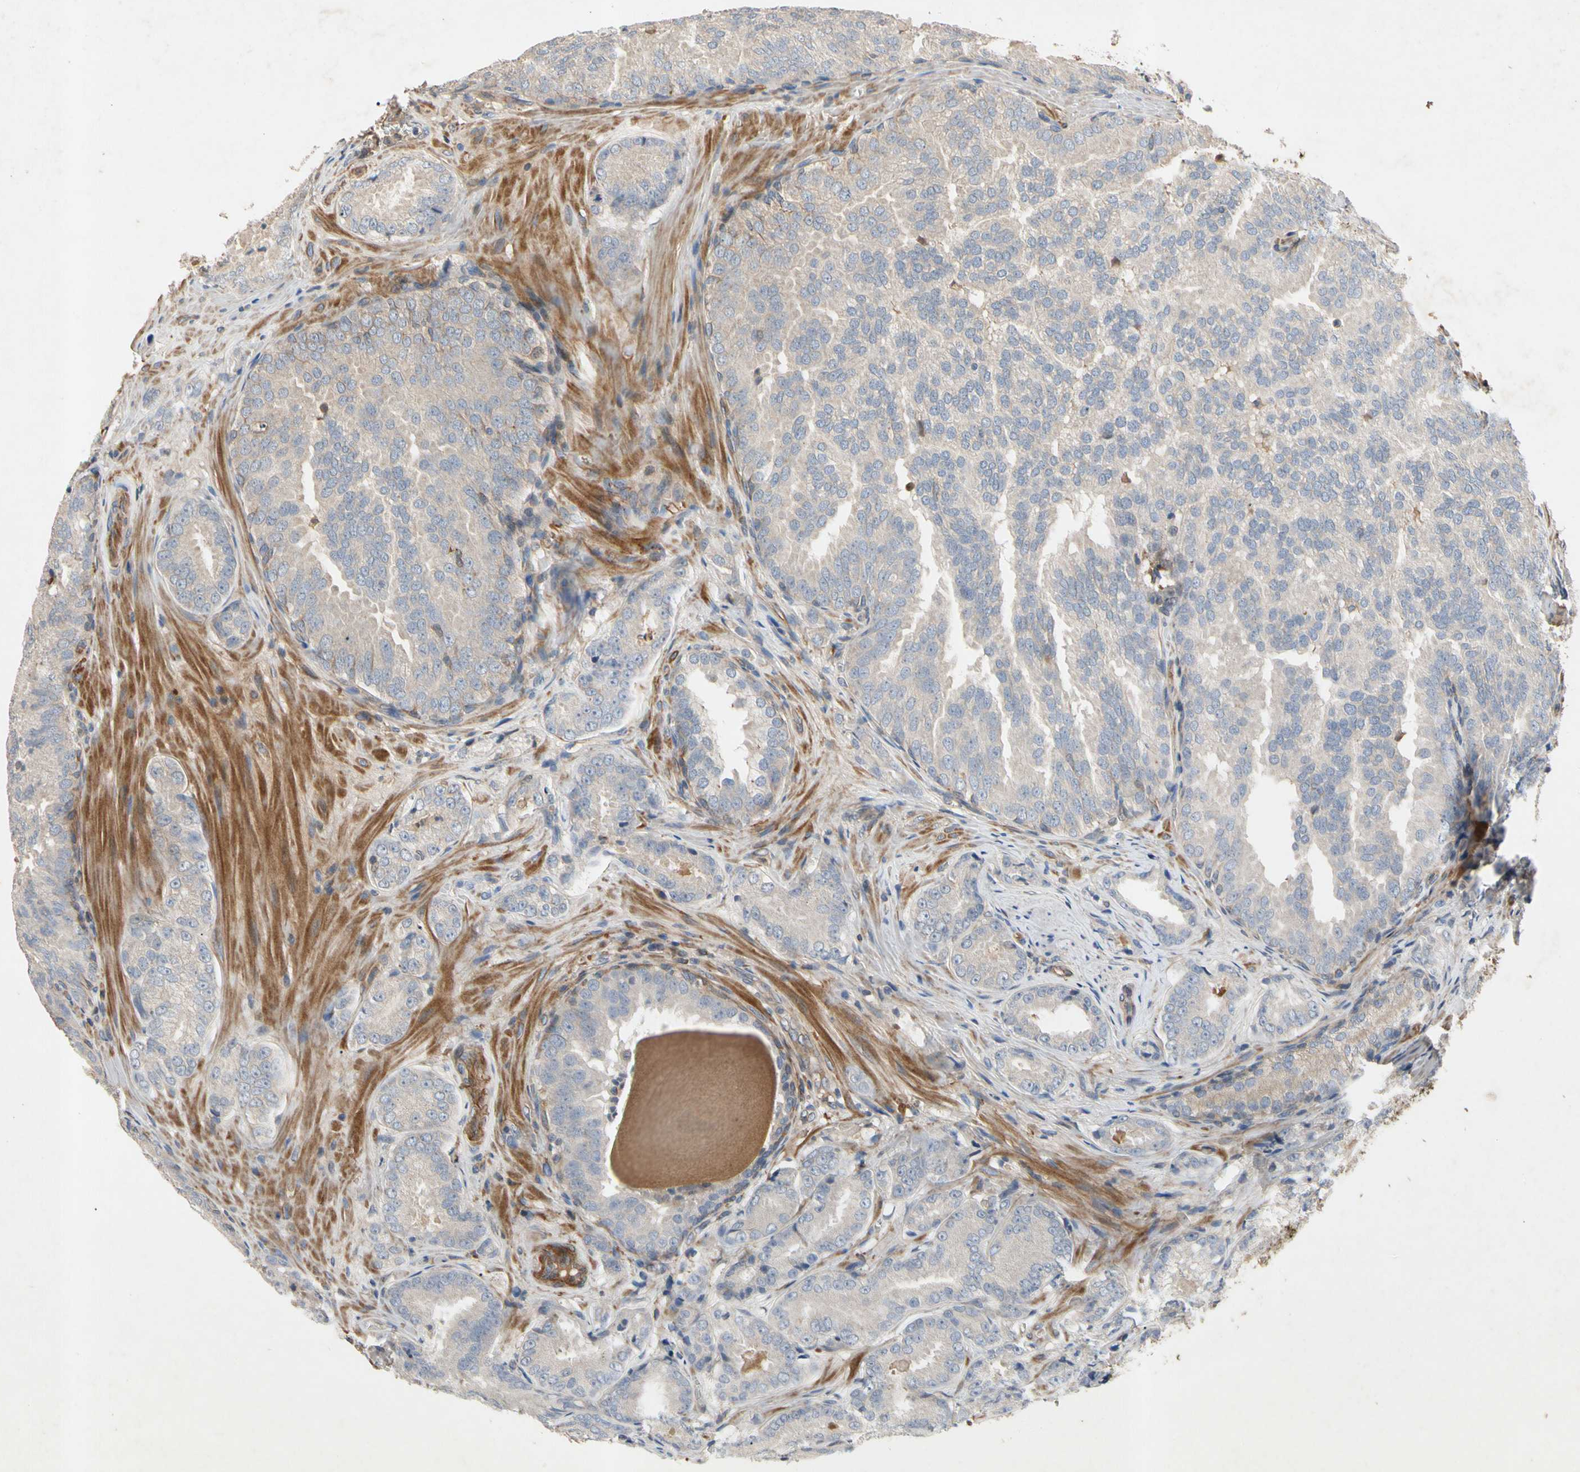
{"staining": {"intensity": "weak", "quantity": "<25%", "location": "cytoplasmic/membranous"}, "tissue": "prostate cancer", "cell_type": "Tumor cells", "image_type": "cancer", "snomed": [{"axis": "morphology", "description": "Adenocarcinoma, High grade"}, {"axis": "topography", "description": "Prostate"}], "caption": "The photomicrograph exhibits no significant positivity in tumor cells of prostate cancer.", "gene": "CRTAC1", "patient": {"sex": "male", "age": 64}}